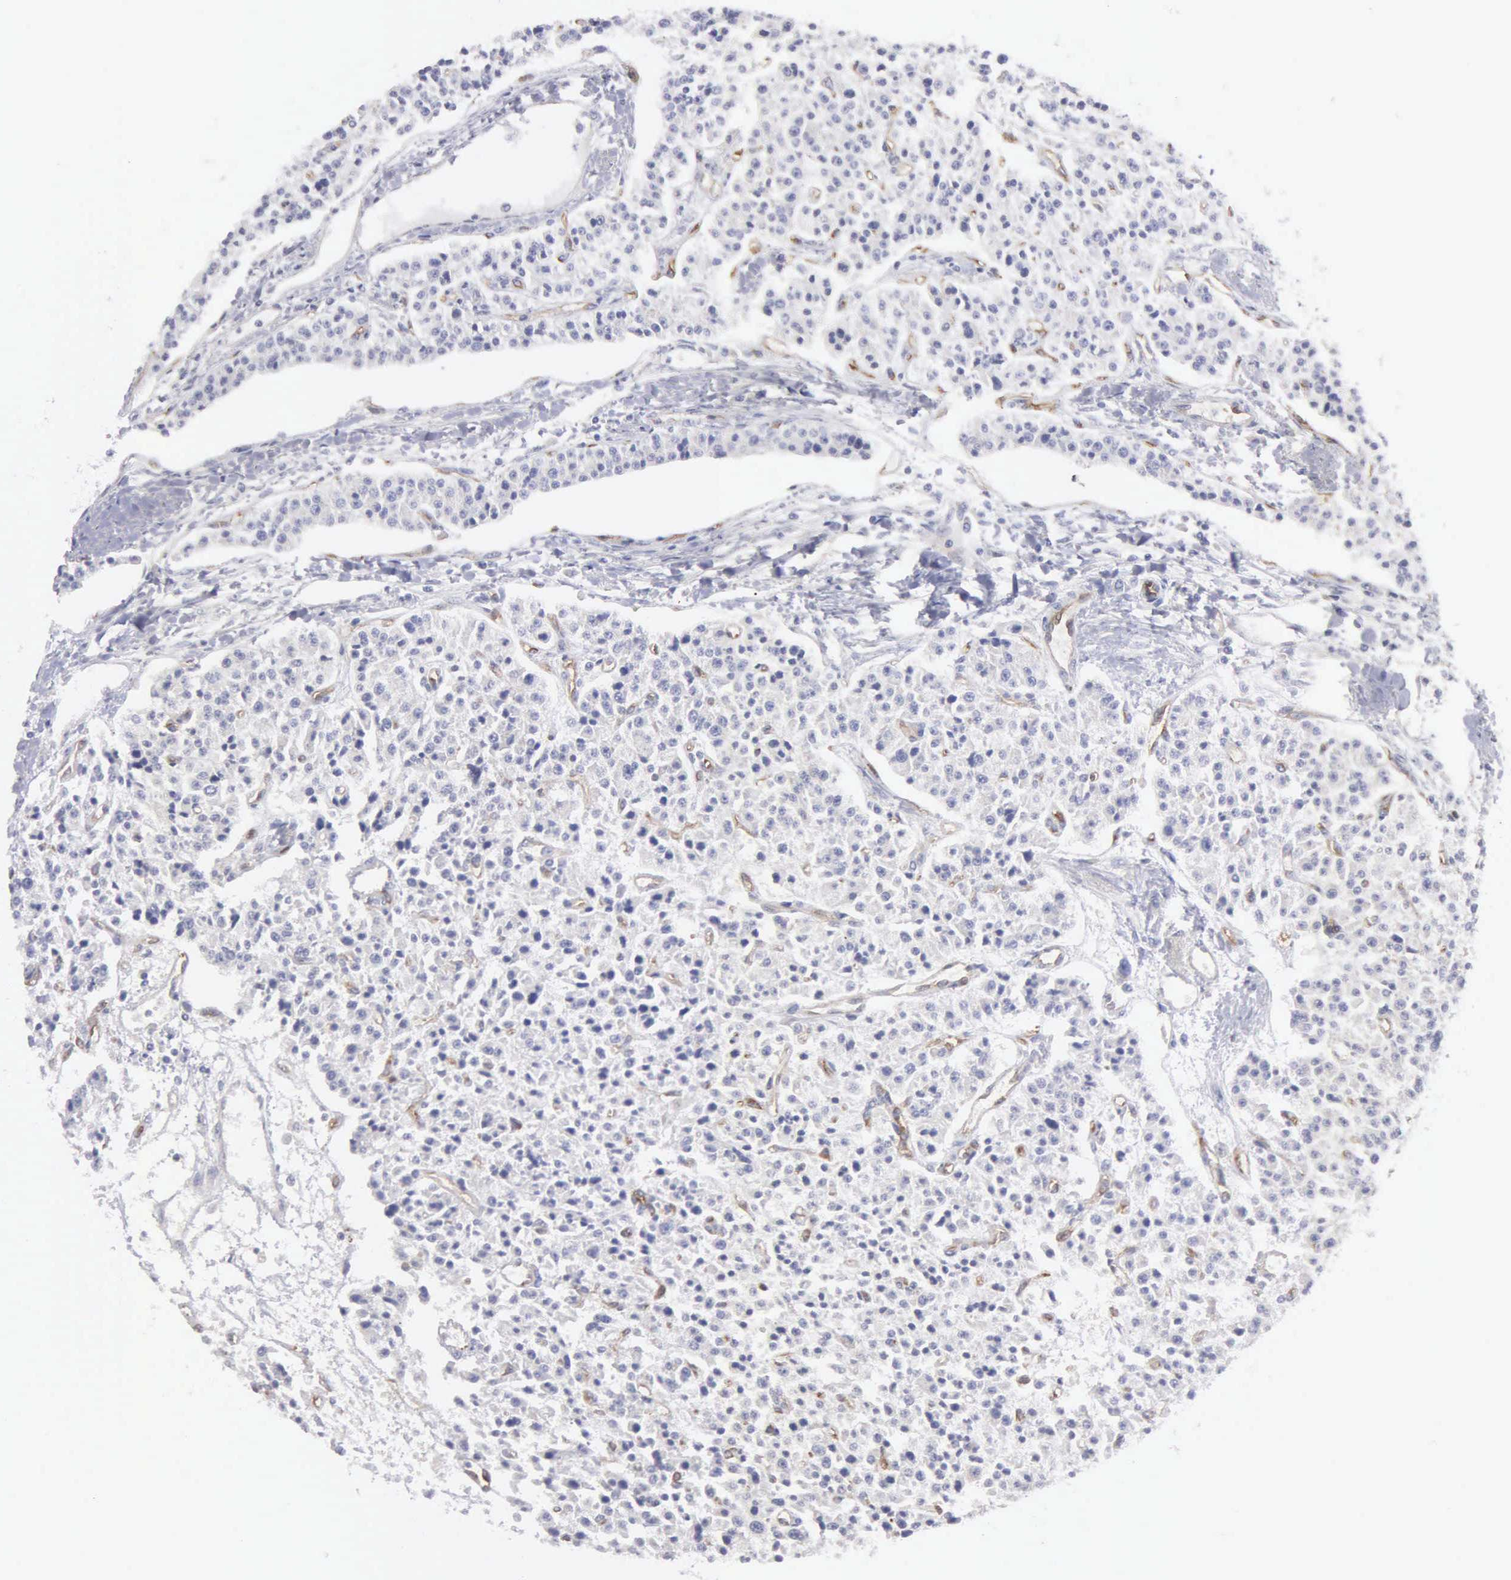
{"staining": {"intensity": "negative", "quantity": "none", "location": "none"}, "tissue": "carcinoid", "cell_type": "Tumor cells", "image_type": "cancer", "snomed": [{"axis": "morphology", "description": "Carcinoid, malignant, NOS"}, {"axis": "topography", "description": "Stomach"}], "caption": "Human carcinoid (malignant) stained for a protein using IHC demonstrates no staining in tumor cells.", "gene": "RDX", "patient": {"sex": "female", "age": 76}}